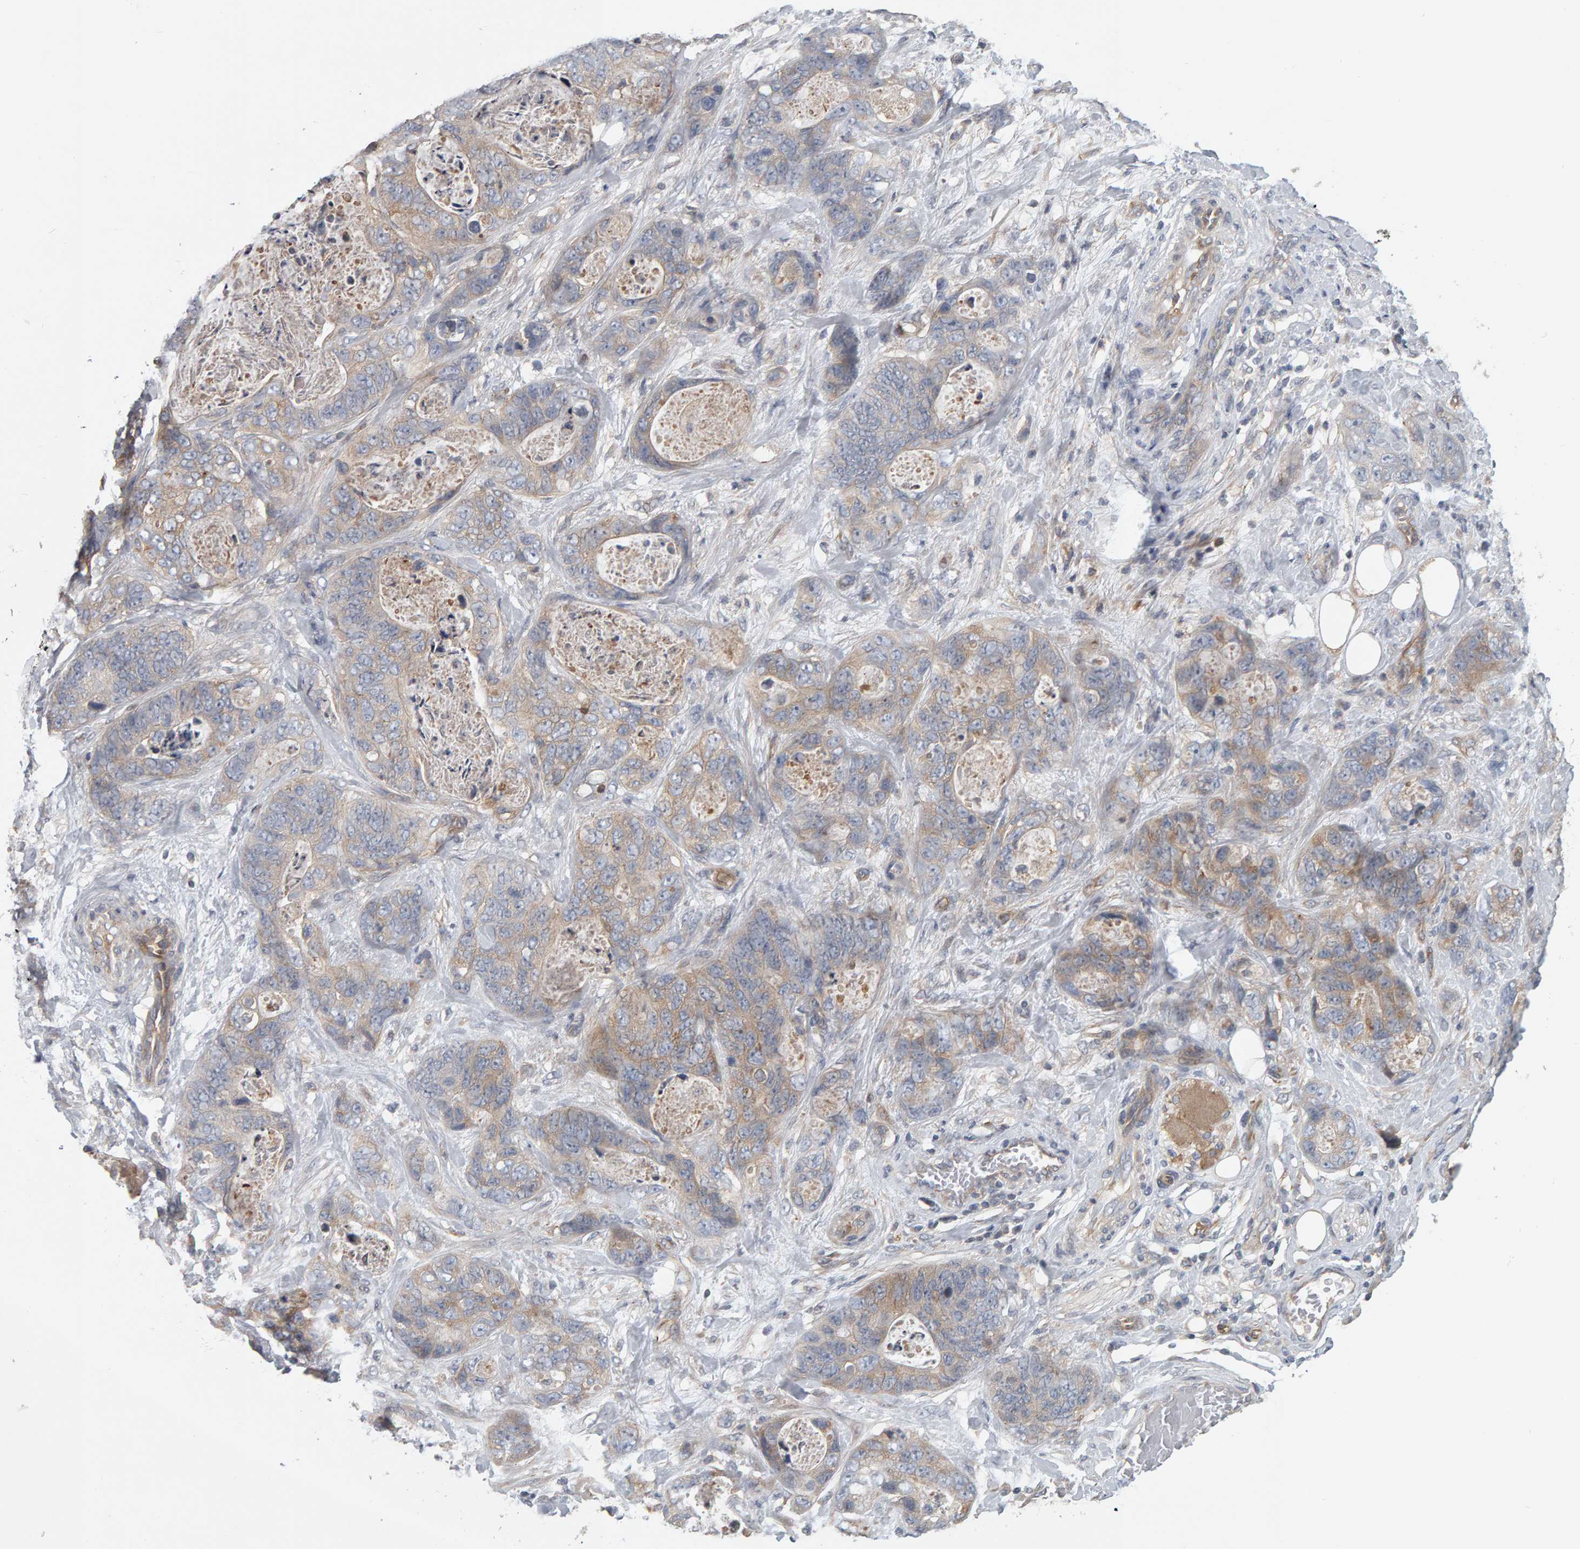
{"staining": {"intensity": "weak", "quantity": "25%-75%", "location": "cytoplasmic/membranous"}, "tissue": "stomach cancer", "cell_type": "Tumor cells", "image_type": "cancer", "snomed": [{"axis": "morphology", "description": "Normal tissue, NOS"}, {"axis": "morphology", "description": "Adenocarcinoma, NOS"}, {"axis": "topography", "description": "Stomach"}], "caption": "There is low levels of weak cytoplasmic/membranous expression in tumor cells of adenocarcinoma (stomach), as demonstrated by immunohistochemical staining (brown color).", "gene": "C9orf72", "patient": {"sex": "female", "age": 89}}